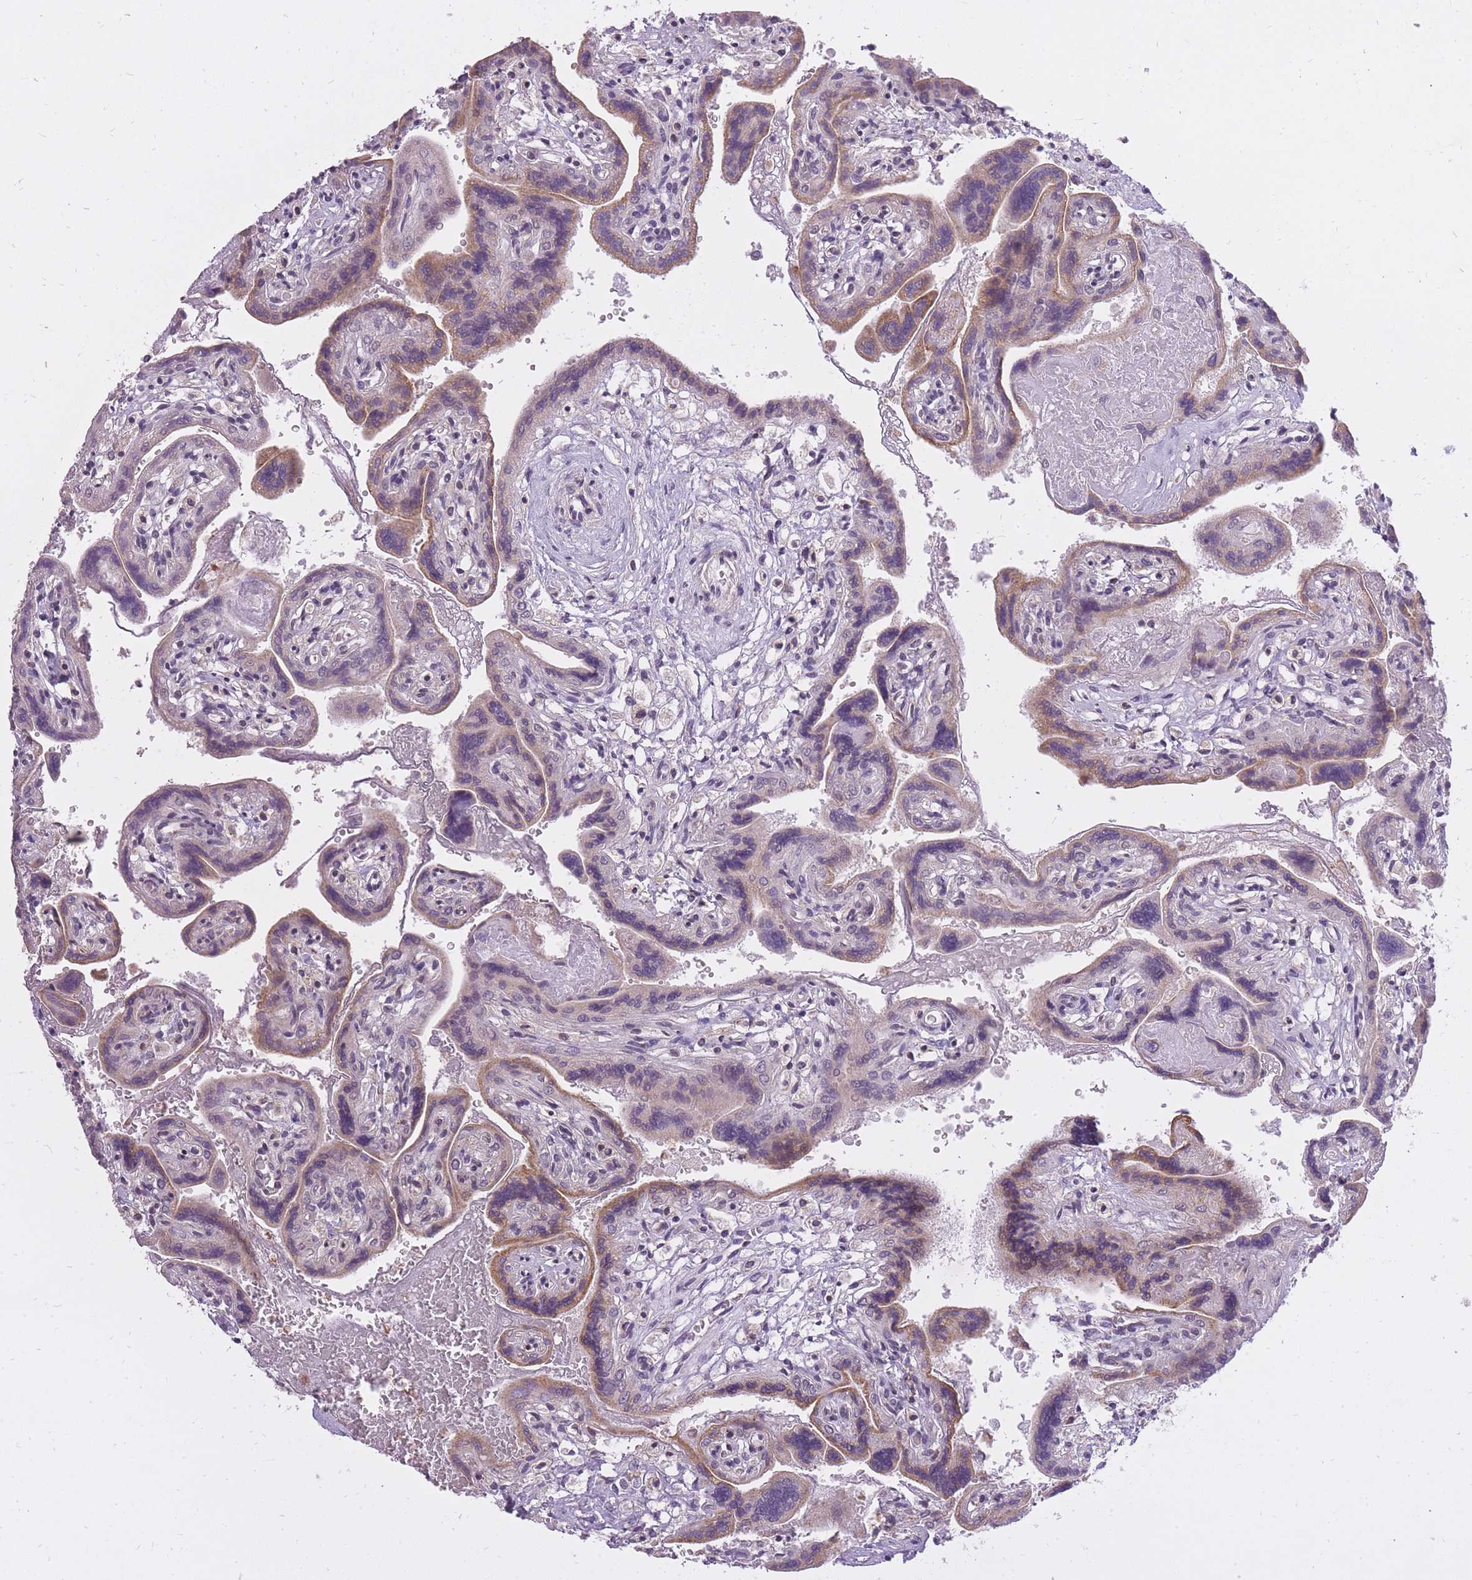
{"staining": {"intensity": "moderate", "quantity": ">75%", "location": "nuclear"}, "tissue": "placenta", "cell_type": "Decidual cells", "image_type": "normal", "snomed": [{"axis": "morphology", "description": "Normal tissue, NOS"}, {"axis": "topography", "description": "Placenta"}], "caption": "A brown stain labels moderate nuclear staining of a protein in decidual cells of normal placenta. The protein is stained brown, and the nuclei are stained in blue (DAB (3,3'-diaminobenzidine) IHC with brightfield microscopy, high magnification).", "gene": "TIGD1", "patient": {"sex": "female", "age": 37}}